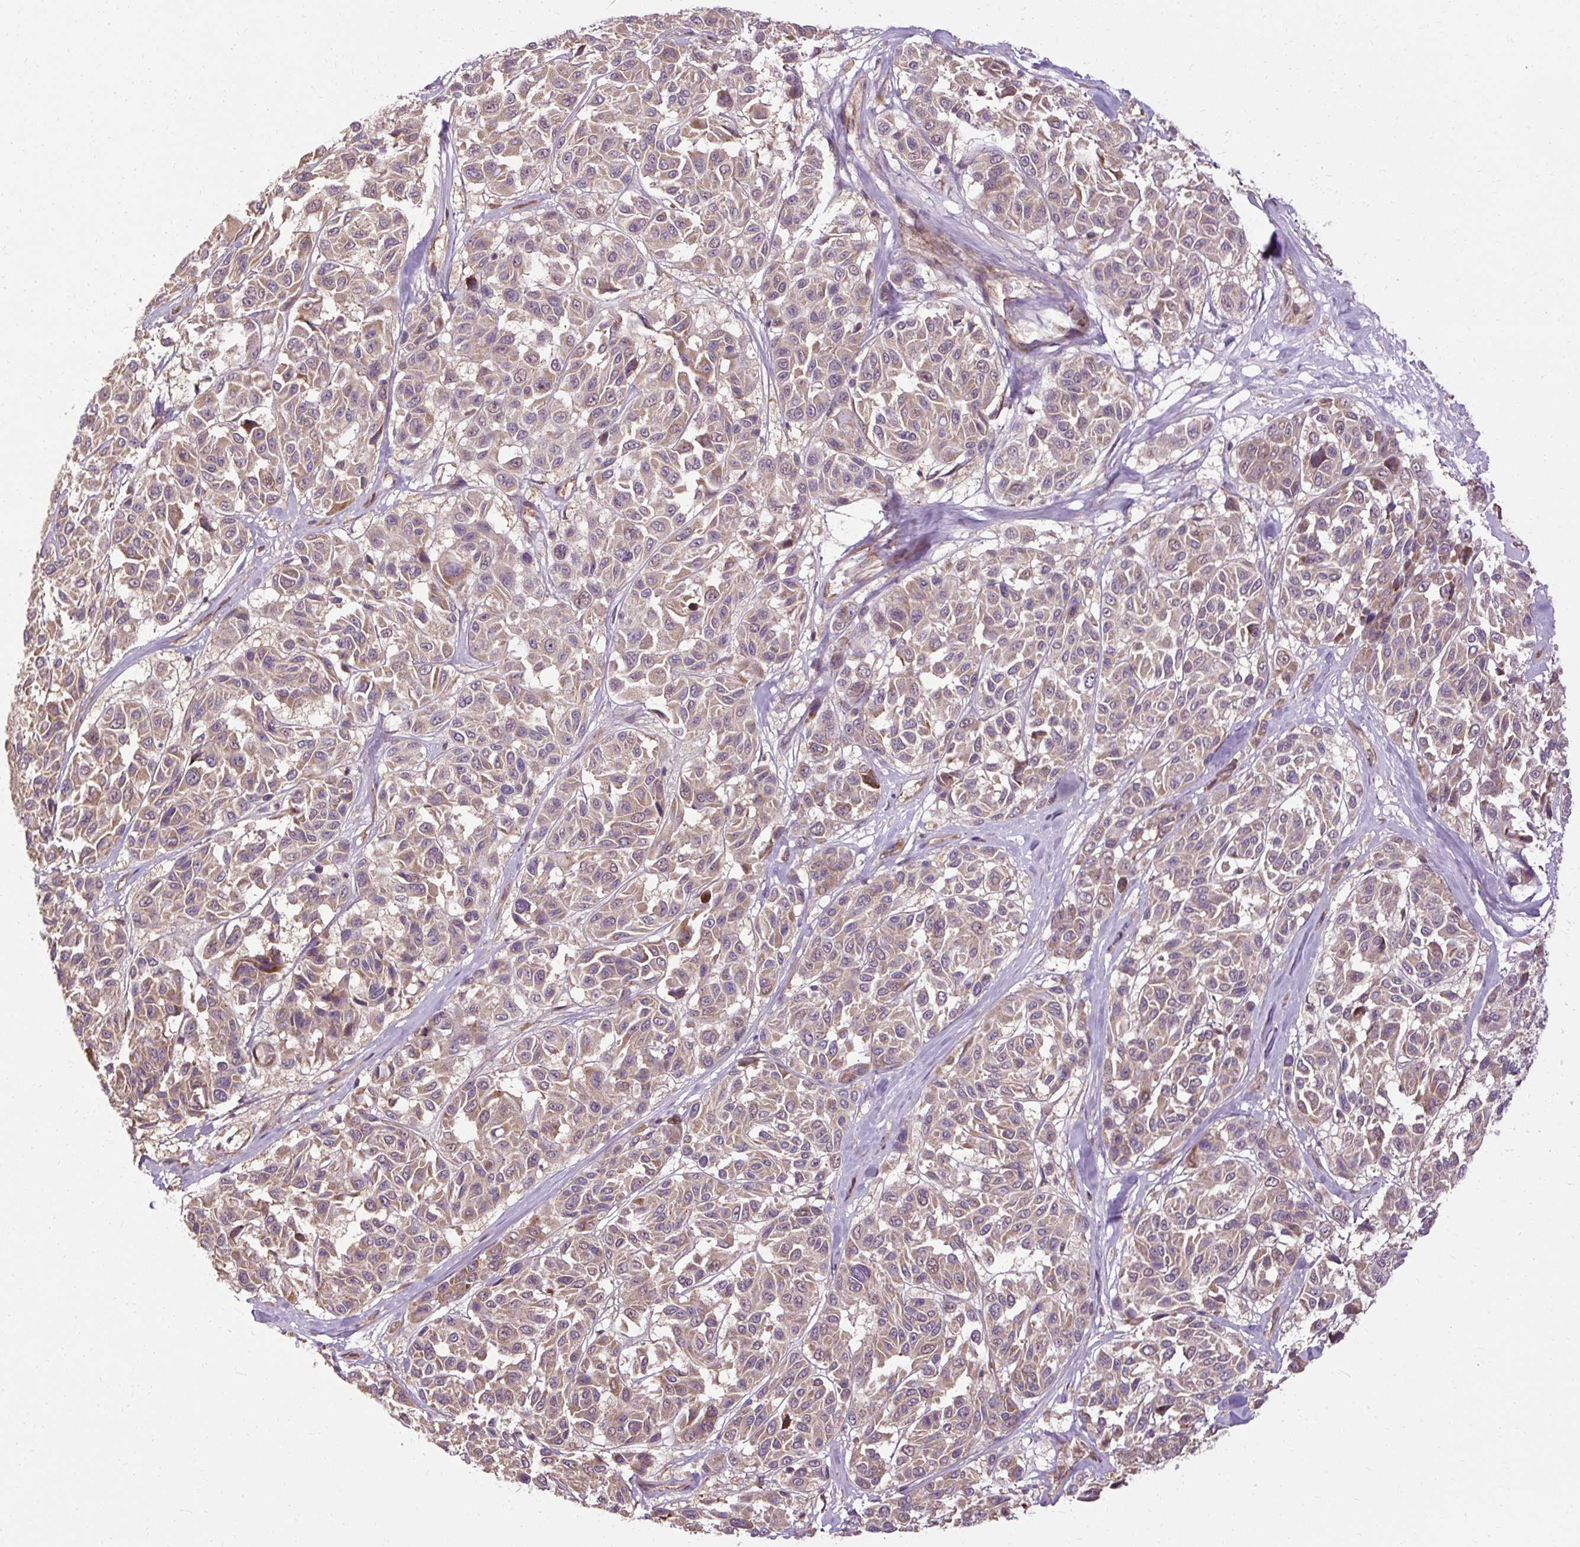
{"staining": {"intensity": "moderate", "quantity": ">75%", "location": "cytoplasmic/membranous"}, "tissue": "melanoma", "cell_type": "Tumor cells", "image_type": "cancer", "snomed": [{"axis": "morphology", "description": "Malignant melanoma, NOS"}, {"axis": "topography", "description": "Skin"}], "caption": "Human malignant melanoma stained for a protein (brown) shows moderate cytoplasmic/membranous positive staining in approximately >75% of tumor cells.", "gene": "FLRT1", "patient": {"sex": "female", "age": 66}}